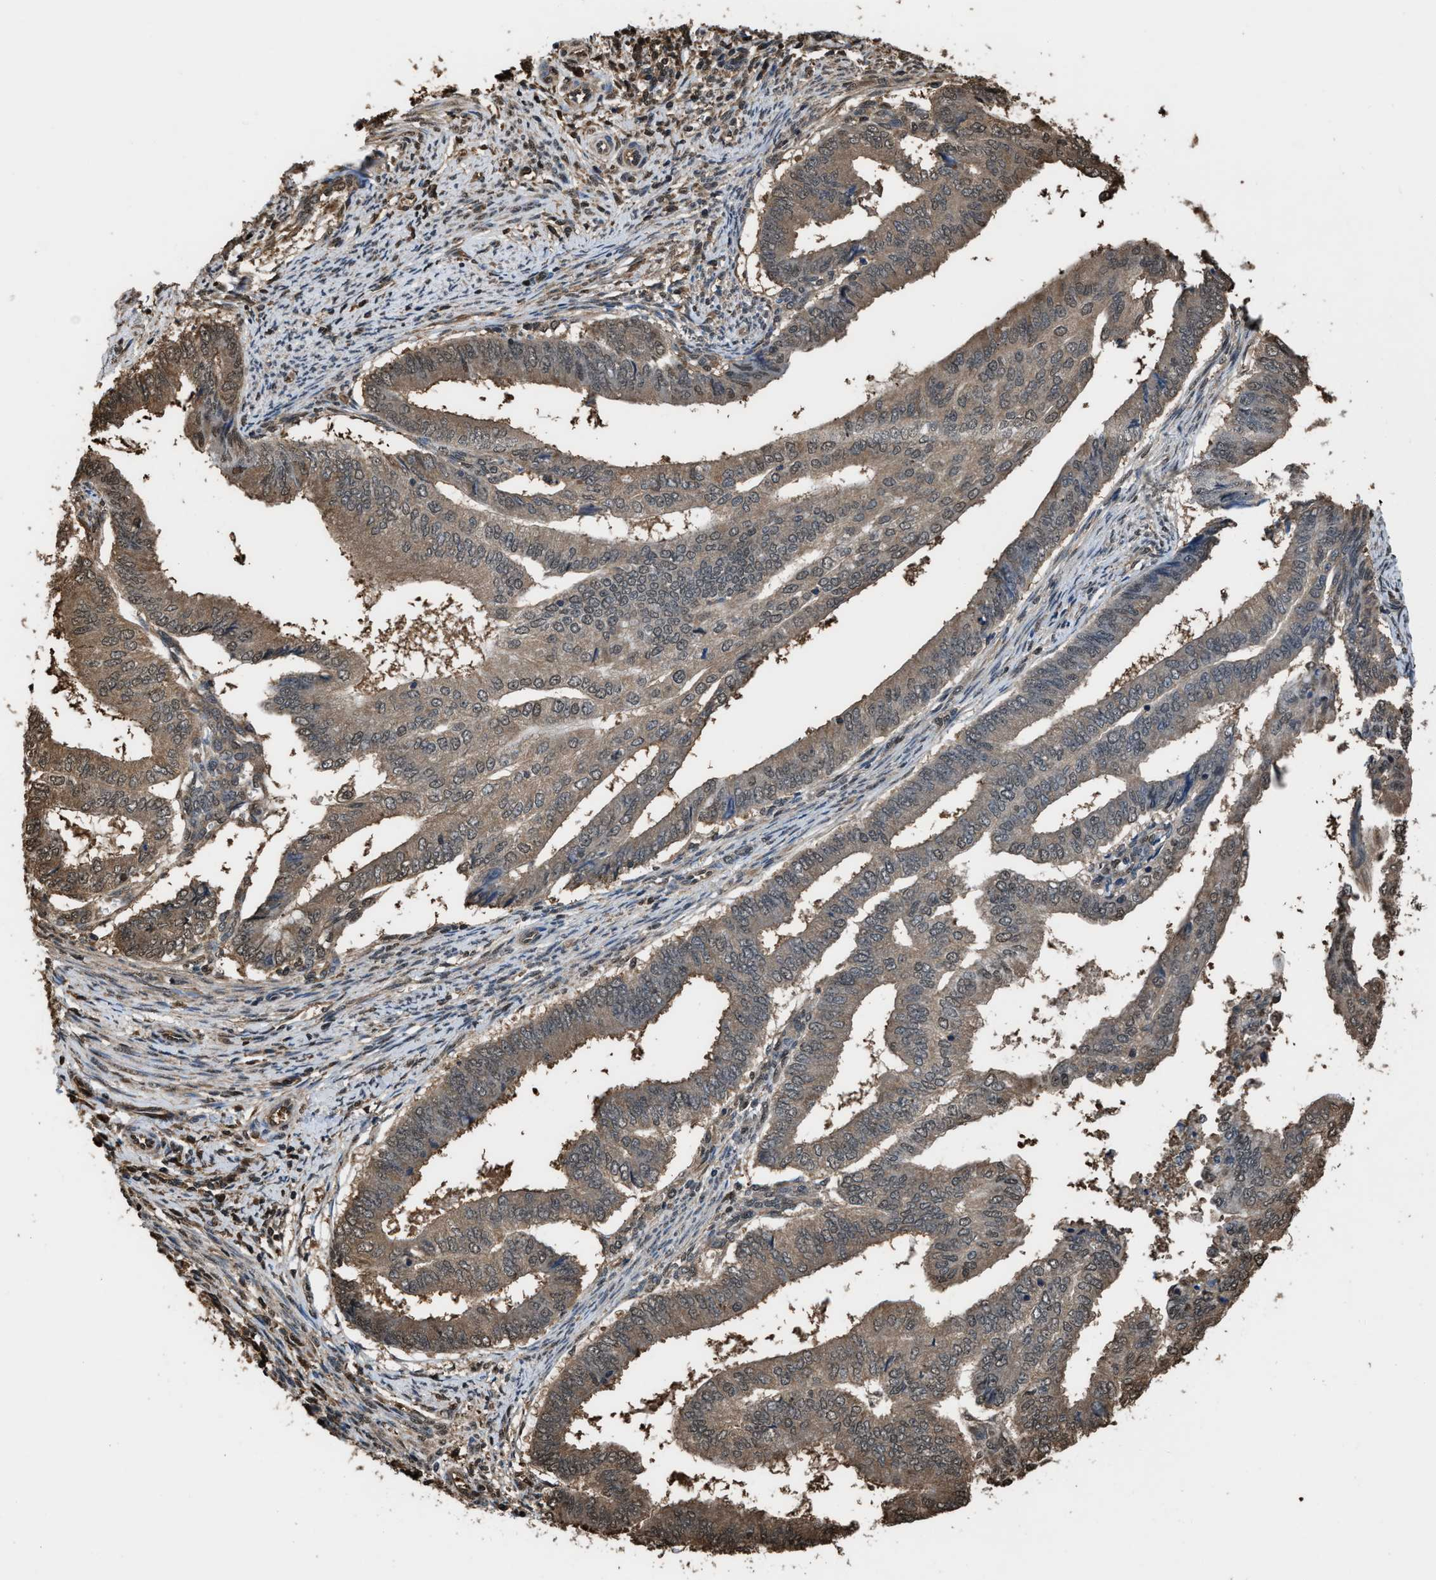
{"staining": {"intensity": "weak", "quantity": ">75%", "location": "cytoplasmic/membranous,nuclear"}, "tissue": "endometrial cancer", "cell_type": "Tumor cells", "image_type": "cancer", "snomed": [{"axis": "morphology", "description": "Polyp, NOS"}, {"axis": "morphology", "description": "Adenocarcinoma, NOS"}, {"axis": "morphology", "description": "Adenoma, NOS"}, {"axis": "topography", "description": "Endometrium"}], "caption": "Immunohistochemistry (IHC) staining of adenoma (endometrial), which exhibits low levels of weak cytoplasmic/membranous and nuclear expression in about >75% of tumor cells indicating weak cytoplasmic/membranous and nuclear protein staining. The staining was performed using DAB (3,3'-diaminobenzidine) (brown) for protein detection and nuclei were counterstained in hematoxylin (blue).", "gene": "FNTA", "patient": {"sex": "female", "age": 79}}